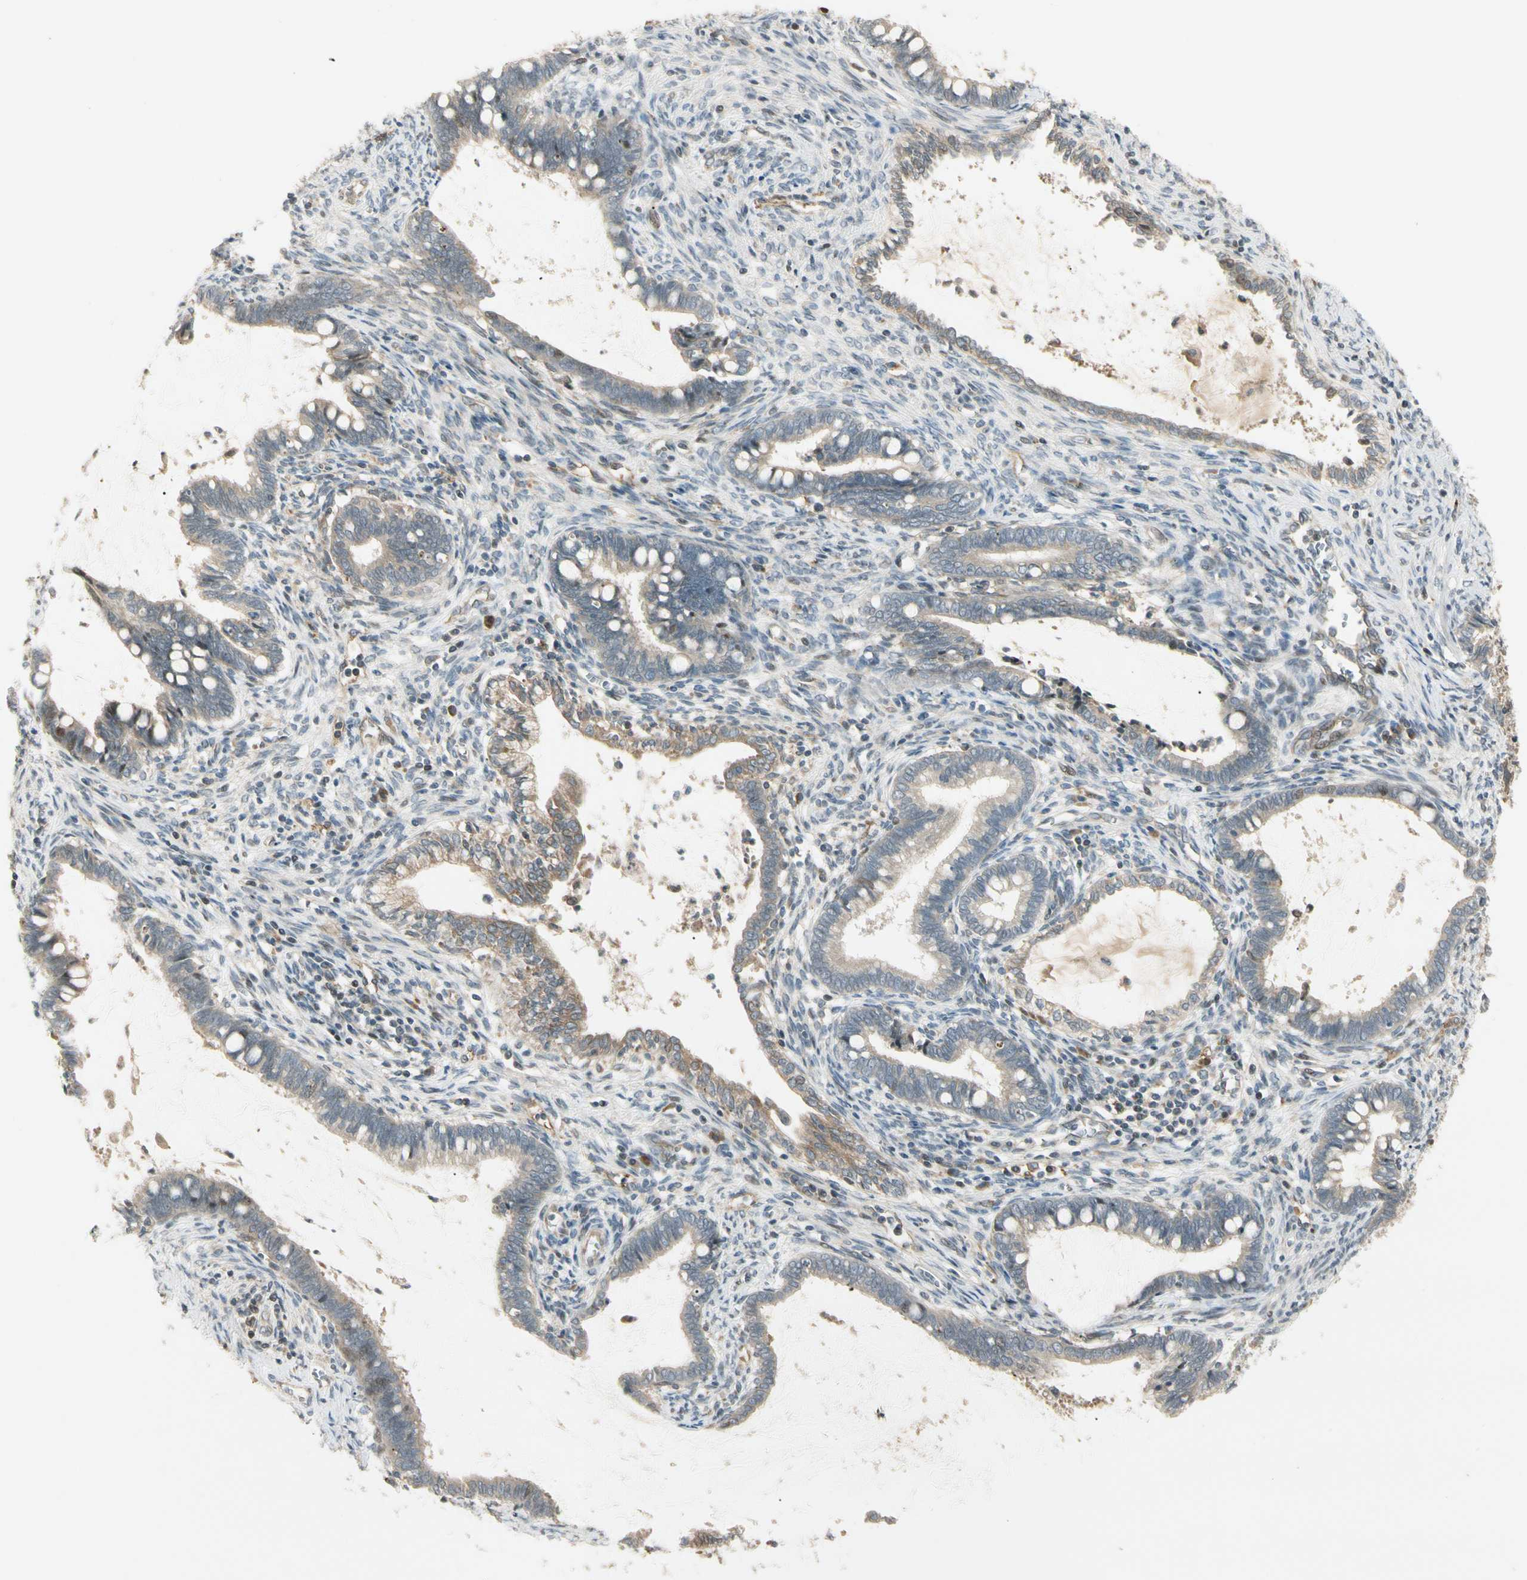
{"staining": {"intensity": "weak", "quantity": "<25%", "location": "cytoplasmic/membranous"}, "tissue": "cervical cancer", "cell_type": "Tumor cells", "image_type": "cancer", "snomed": [{"axis": "morphology", "description": "Adenocarcinoma, NOS"}, {"axis": "topography", "description": "Cervix"}], "caption": "Immunohistochemical staining of human cervical cancer displays no significant positivity in tumor cells.", "gene": "FNDC3B", "patient": {"sex": "female", "age": 44}}